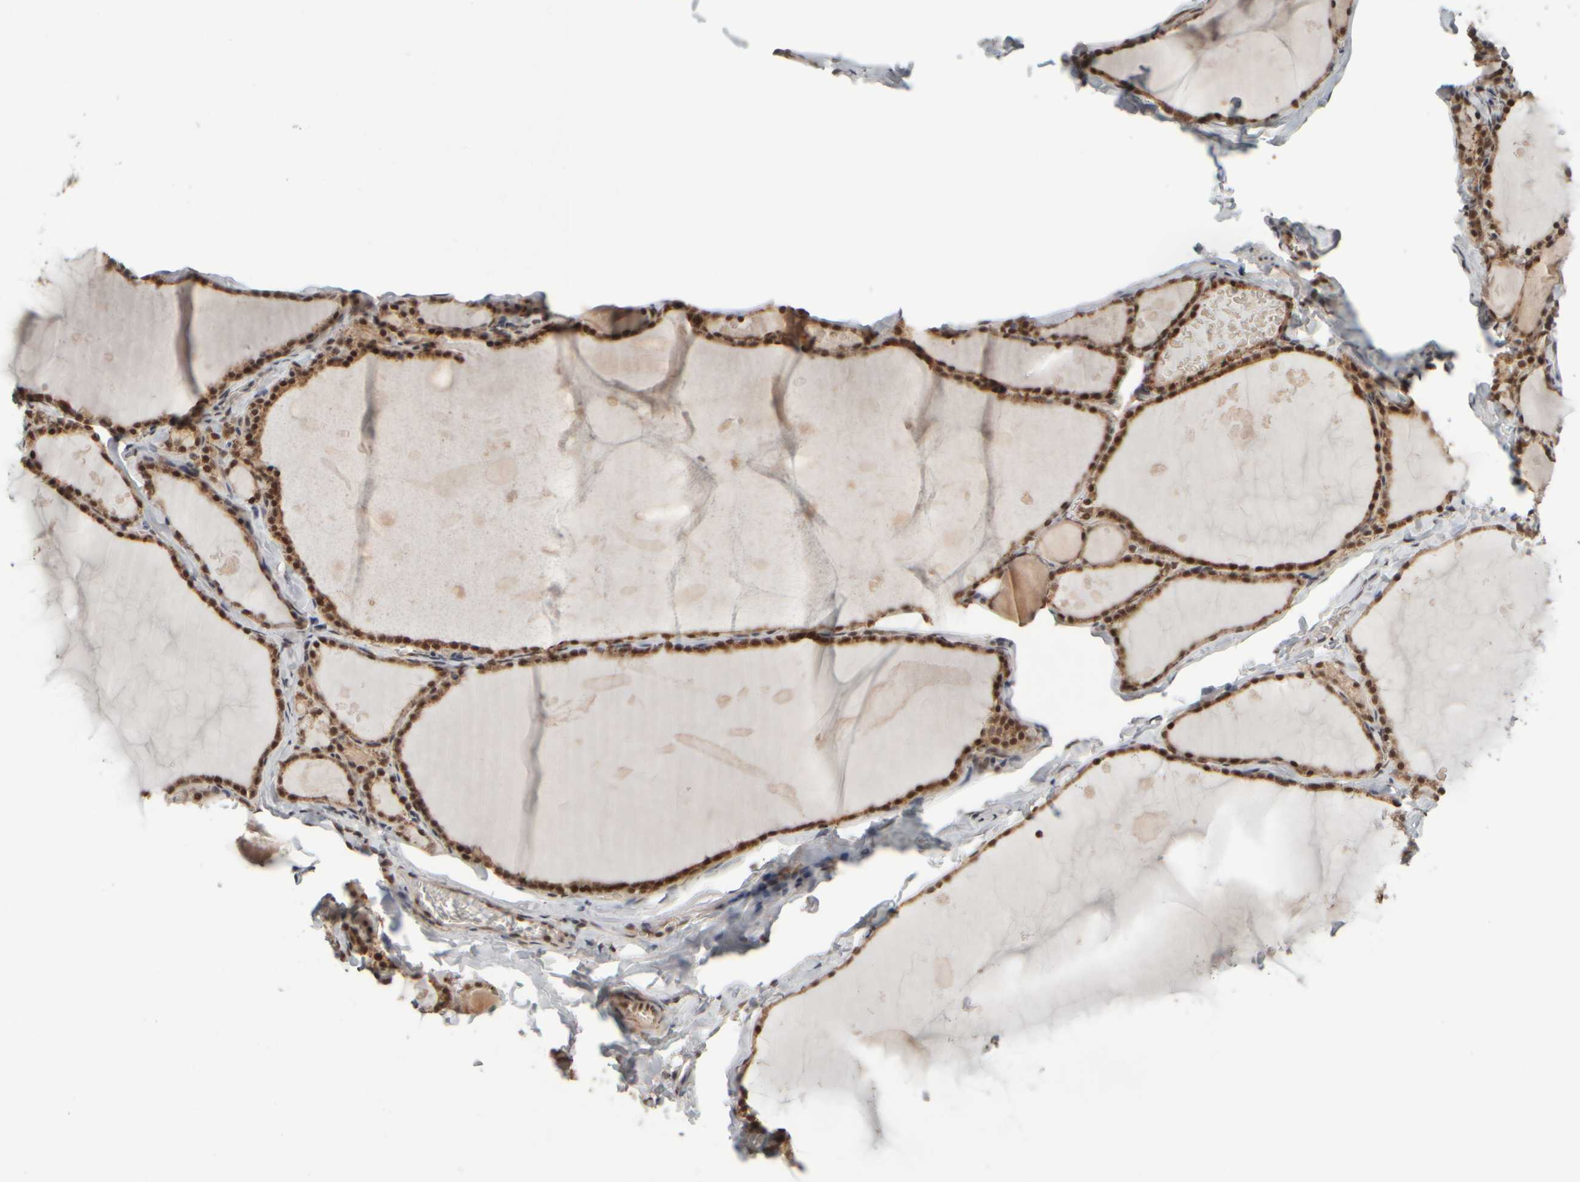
{"staining": {"intensity": "moderate", "quantity": ">75%", "location": "cytoplasmic/membranous,nuclear"}, "tissue": "thyroid gland", "cell_type": "Glandular cells", "image_type": "normal", "snomed": [{"axis": "morphology", "description": "Normal tissue, NOS"}, {"axis": "topography", "description": "Thyroid gland"}], "caption": "A histopathology image showing moderate cytoplasmic/membranous,nuclear expression in about >75% of glandular cells in normal thyroid gland, as visualized by brown immunohistochemical staining.", "gene": "SYNRG", "patient": {"sex": "male", "age": 56}}